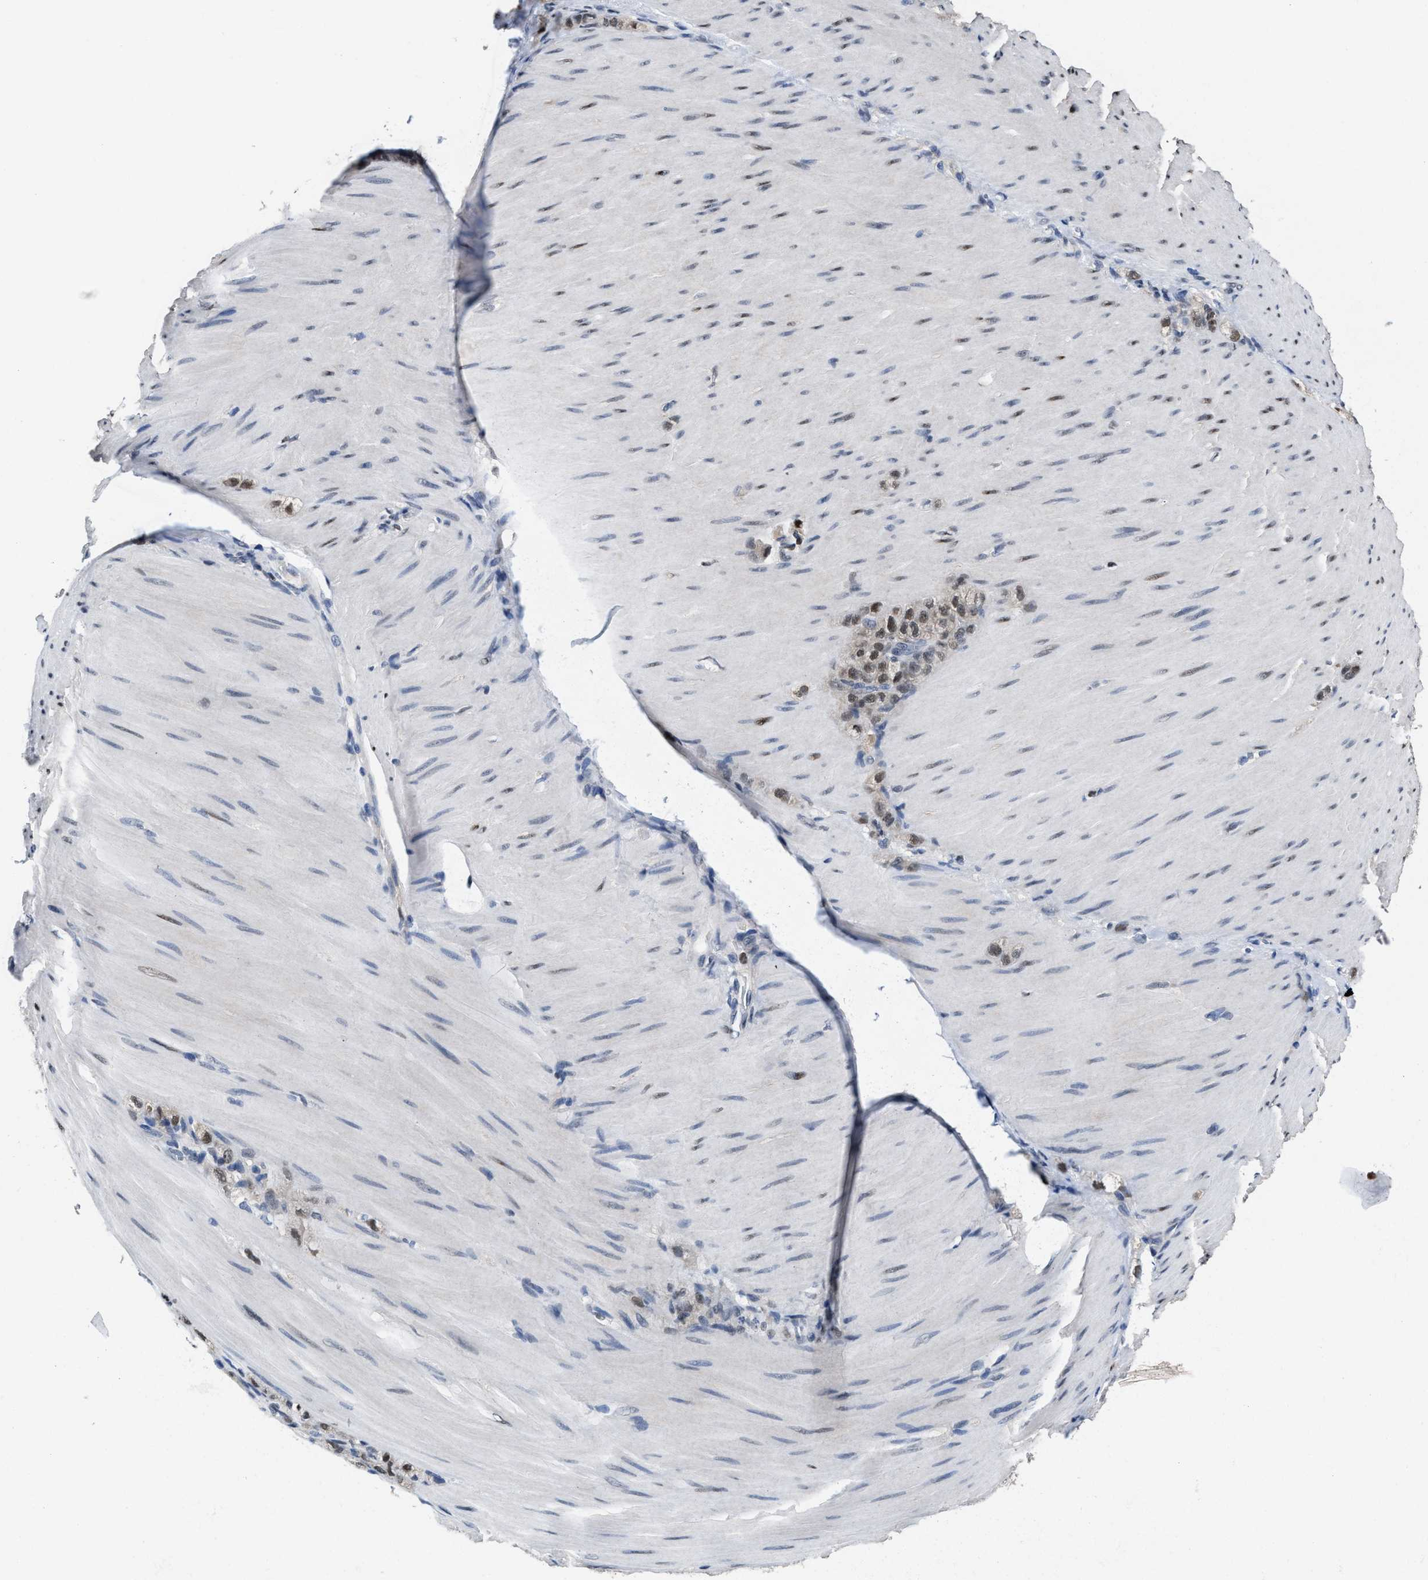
{"staining": {"intensity": "weak", "quantity": "25%-75%", "location": "nuclear"}, "tissue": "stomach cancer", "cell_type": "Tumor cells", "image_type": "cancer", "snomed": [{"axis": "morphology", "description": "Normal tissue, NOS"}, {"axis": "morphology", "description": "Adenocarcinoma, NOS"}, {"axis": "topography", "description": "Stomach"}], "caption": "IHC of stomach adenocarcinoma shows low levels of weak nuclear expression in about 25%-75% of tumor cells.", "gene": "ZNF20", "patient": {"sex": "male", "age": 82}}